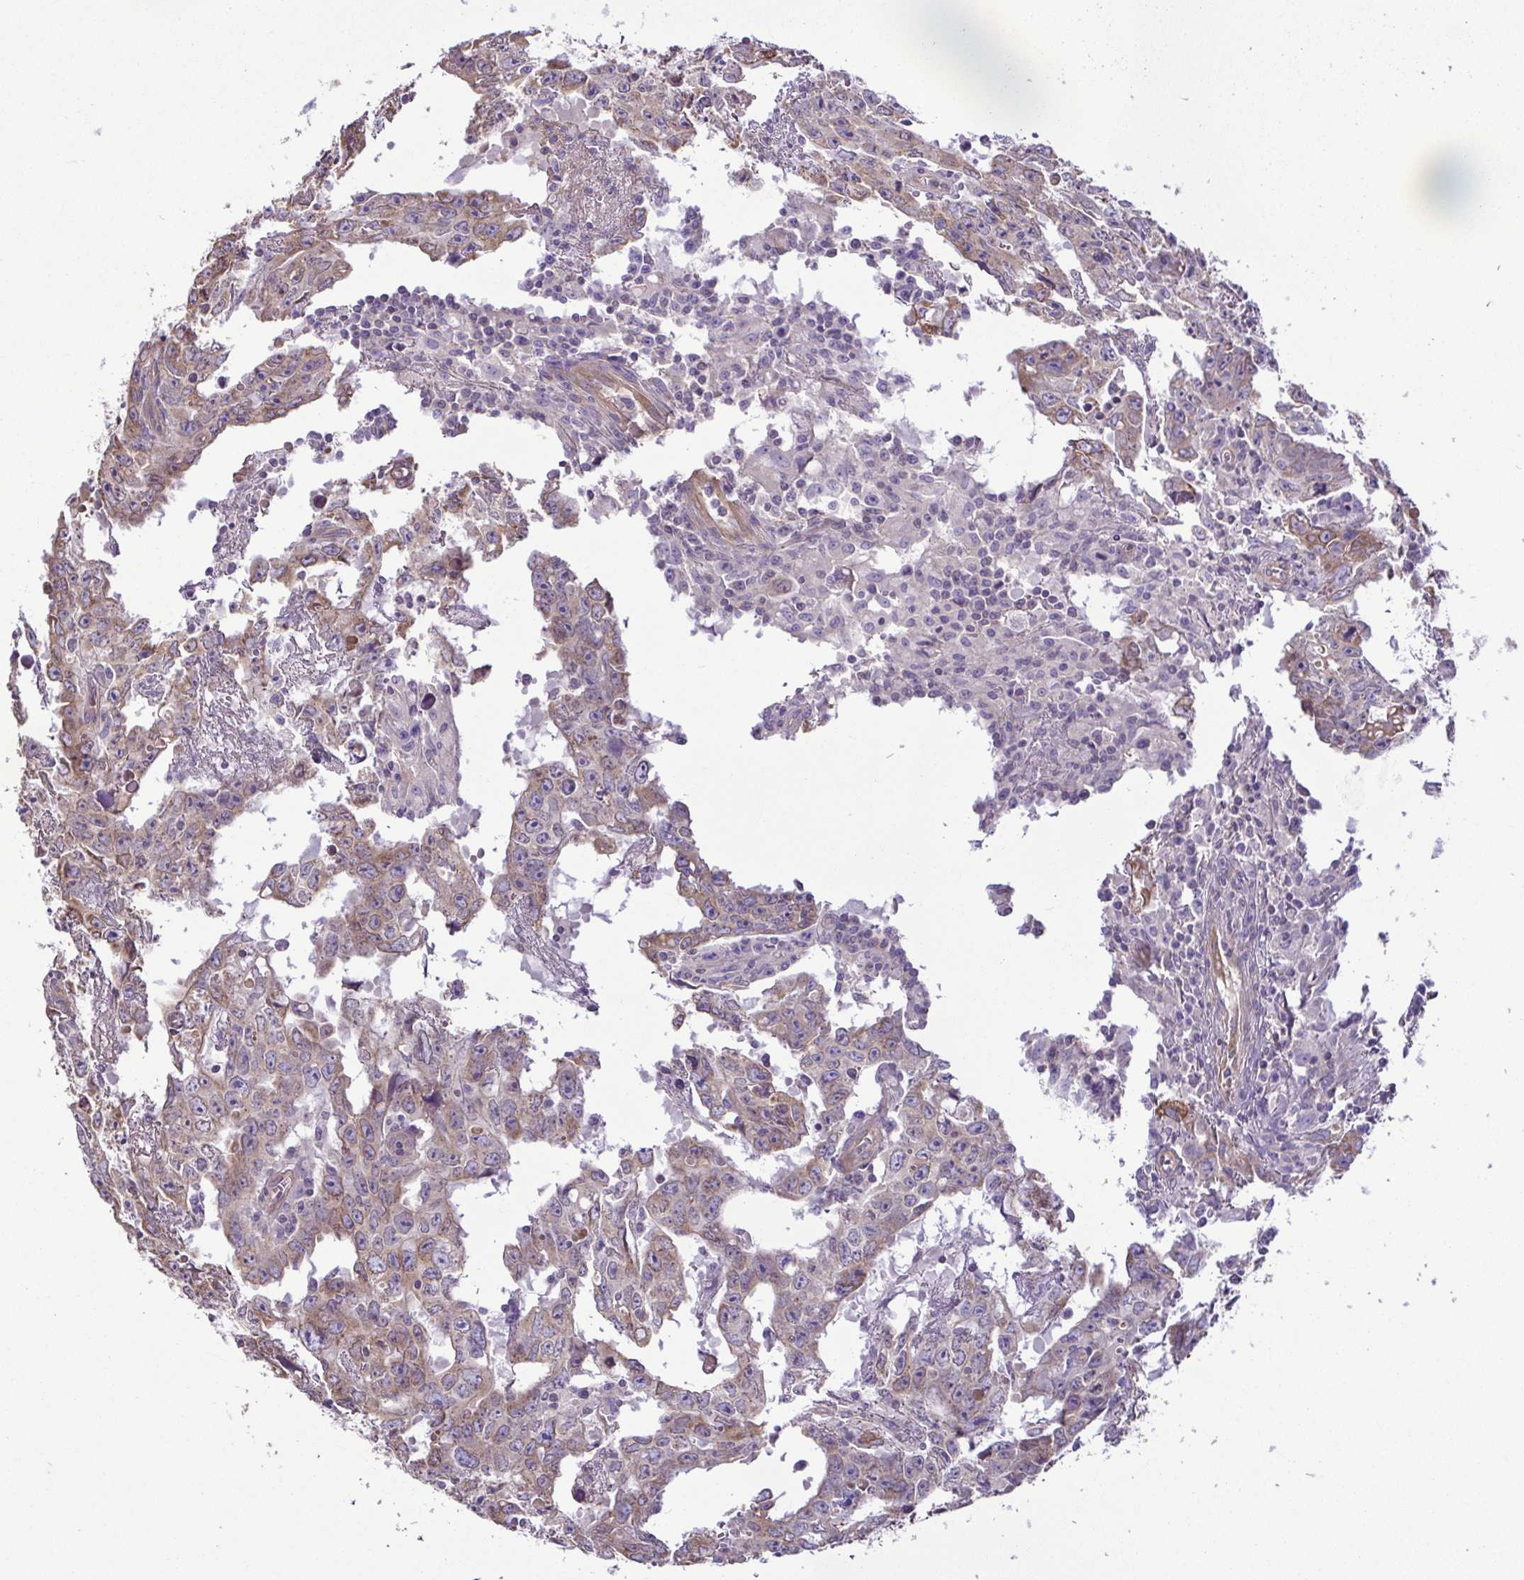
{"staining": {"intensity": "weak", "quantity": "25%-75%", "location": "cytoplasmic/membranous"}, "tissue": "testis cancer", "cell_type": "Tumor cells", "image_type": "cancer", "snomed": [{"axis": "morphology", "description": "Carcinoma, Embryonal, NOS"}, {"axis": "topography", "description": "Testis"}], "caption": "Testis cancer (embryonal carcinoma) stained for a protein (brown) shows weak cytoplasmic/membranous positive staining in about 25%-75% of tumor cells.", "gene": "MYL10", "patient": {"sex": "male", "age": 22}}